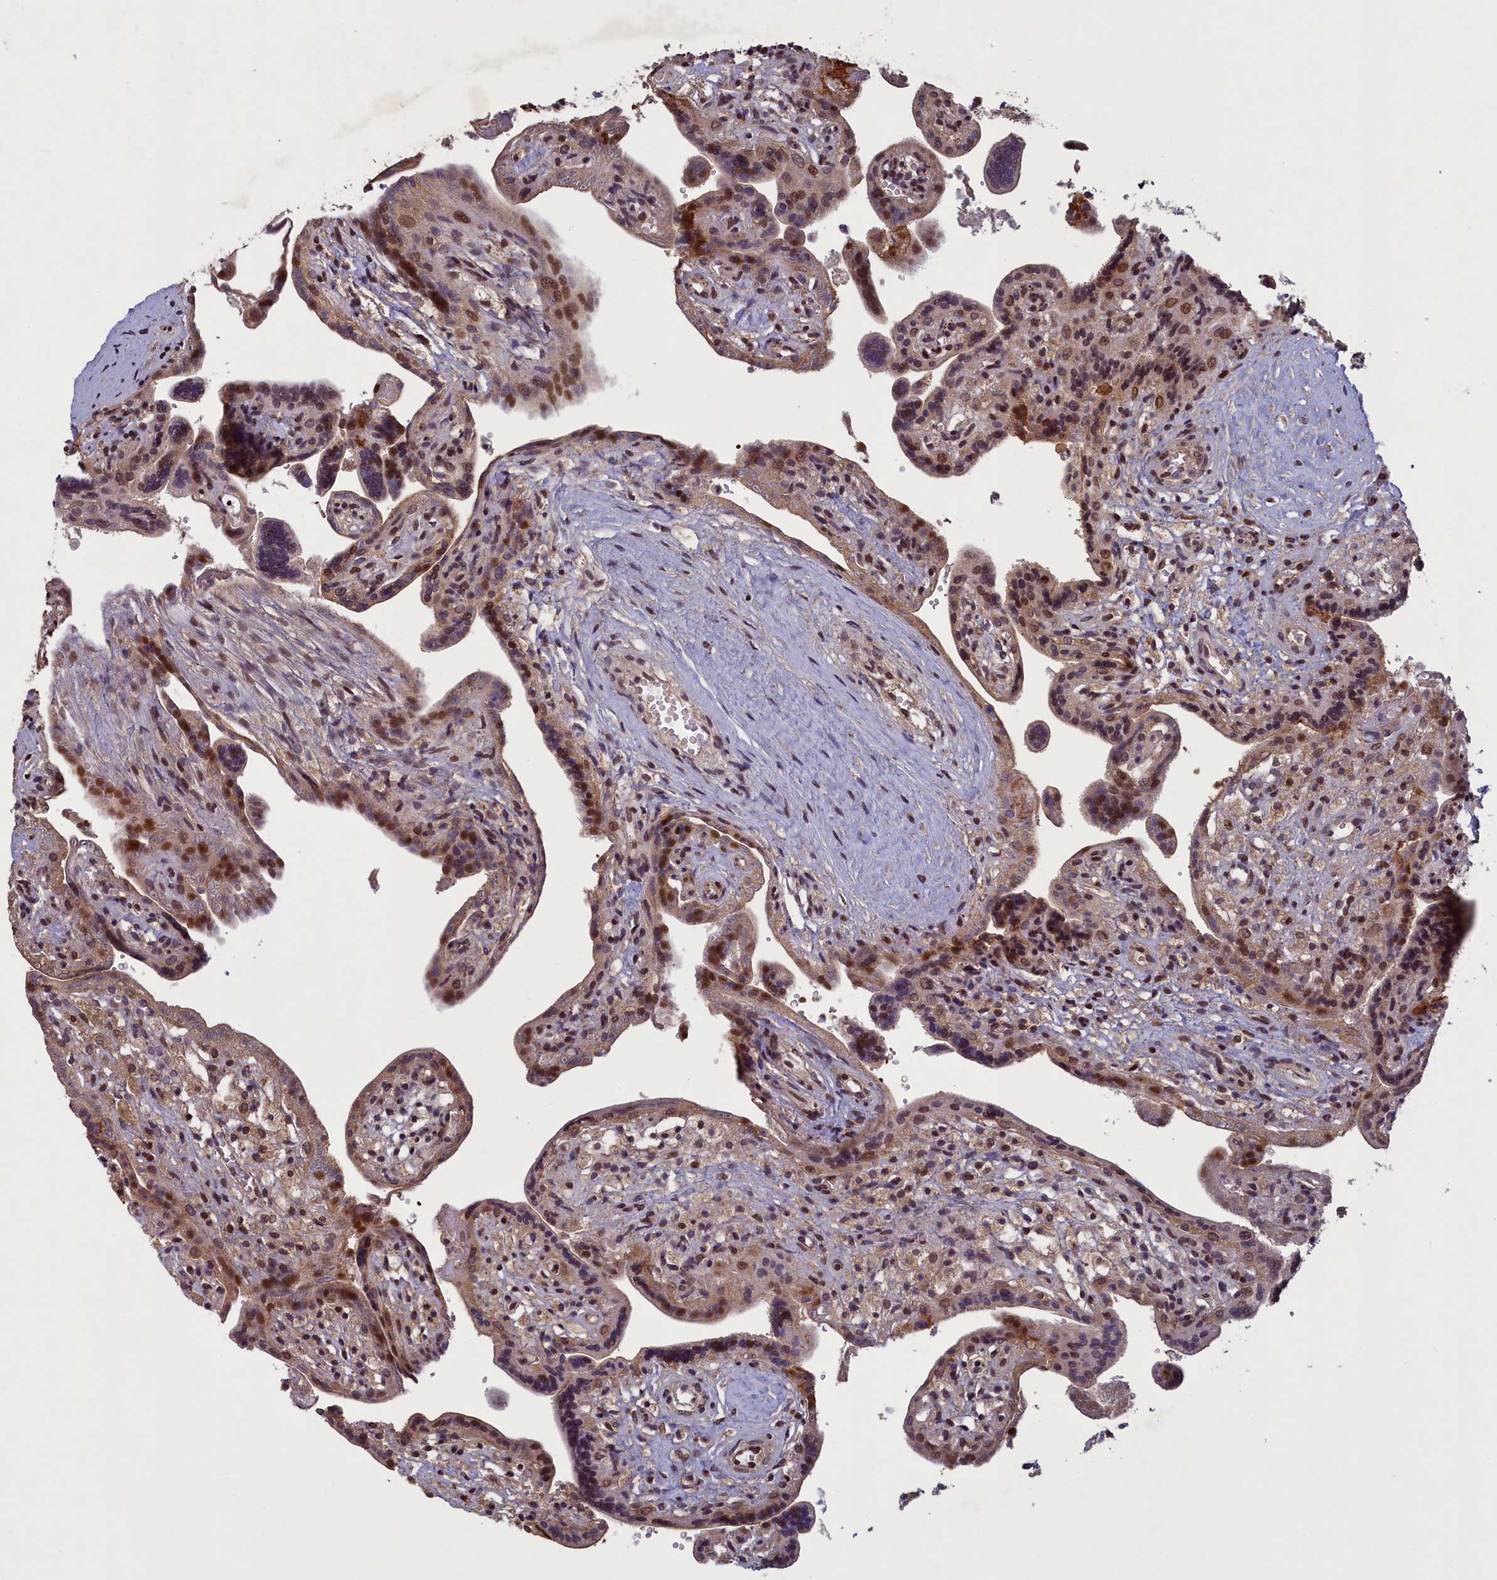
{"staining": {"intensity": "moderate", "quantity": "<25%", "location": "nuclear"}, "tissue": "placenta", "cell_type": "Trophoblastic cells", "image_type": "normal", "snomed": [{"axis": "morphology", "description": "Normal tissue, NOS"}, {"axis": "topography", "description": "Placenta"}], "caption": "High-power microscopy captured an immunohistochemistry (IHC) image of benign placenta, revealing moderate nuclear expression in about <25% of trophoblastic cells. (DAB IHC, brown staining for protein, blue staining for nuclei).", "gene": "NUBP1", "patient": {"sex": "female", "age": 37}}